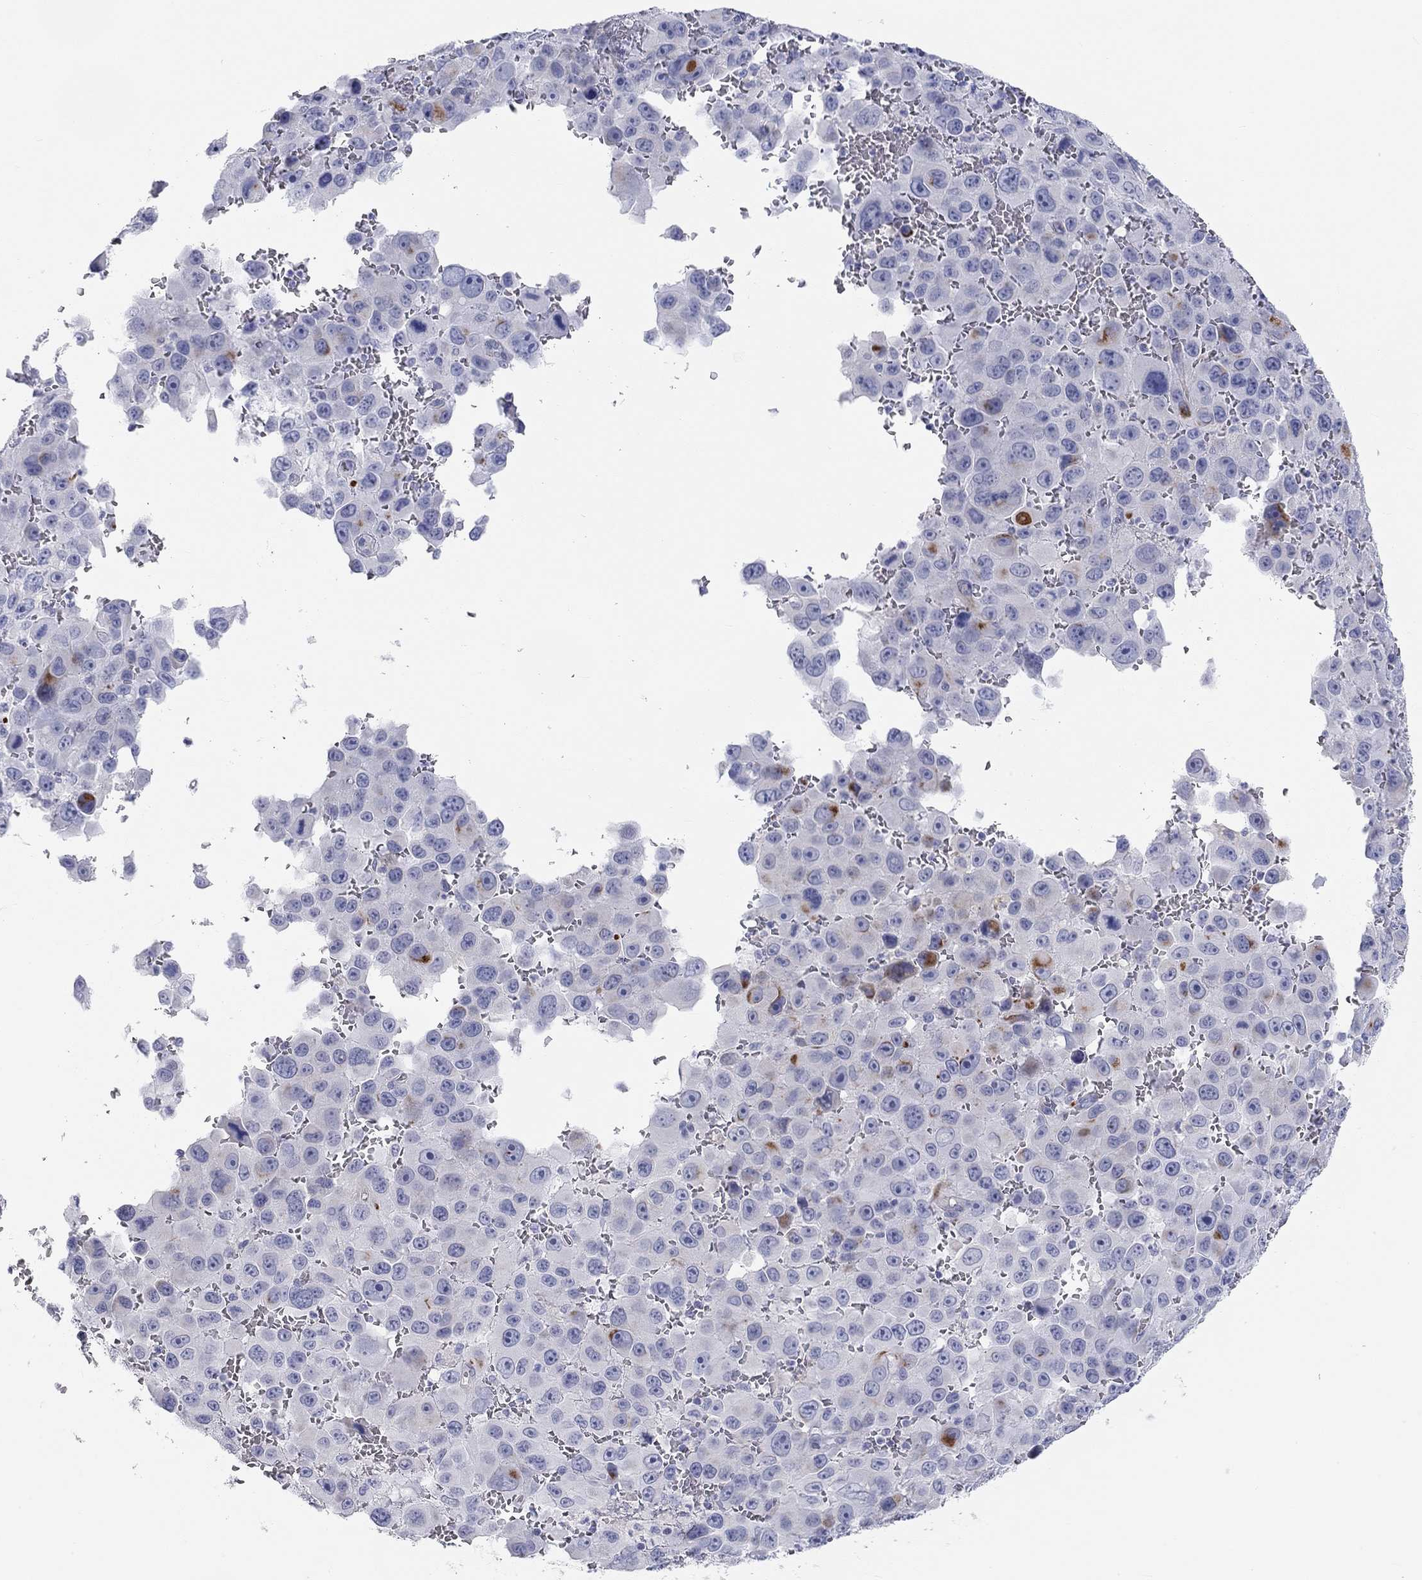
{"staining": {"intensity": "negative", "quantity": "none", "location": "none"}, "tissue": "melanoma", "cell_type": "Tumor cells", "image_type": "cancer", "snomed": [{"axis": "morphology", "description": "Malignant melanoma, NOS"}, {"axis": "topography", "description": "Skin"}], "caption": "Melanoma was stained to show a protein in brown. There is no significant staining in tumor cells.", "gene": "PCDHGC5", "patient": {"sex": "female", "age": 91}}